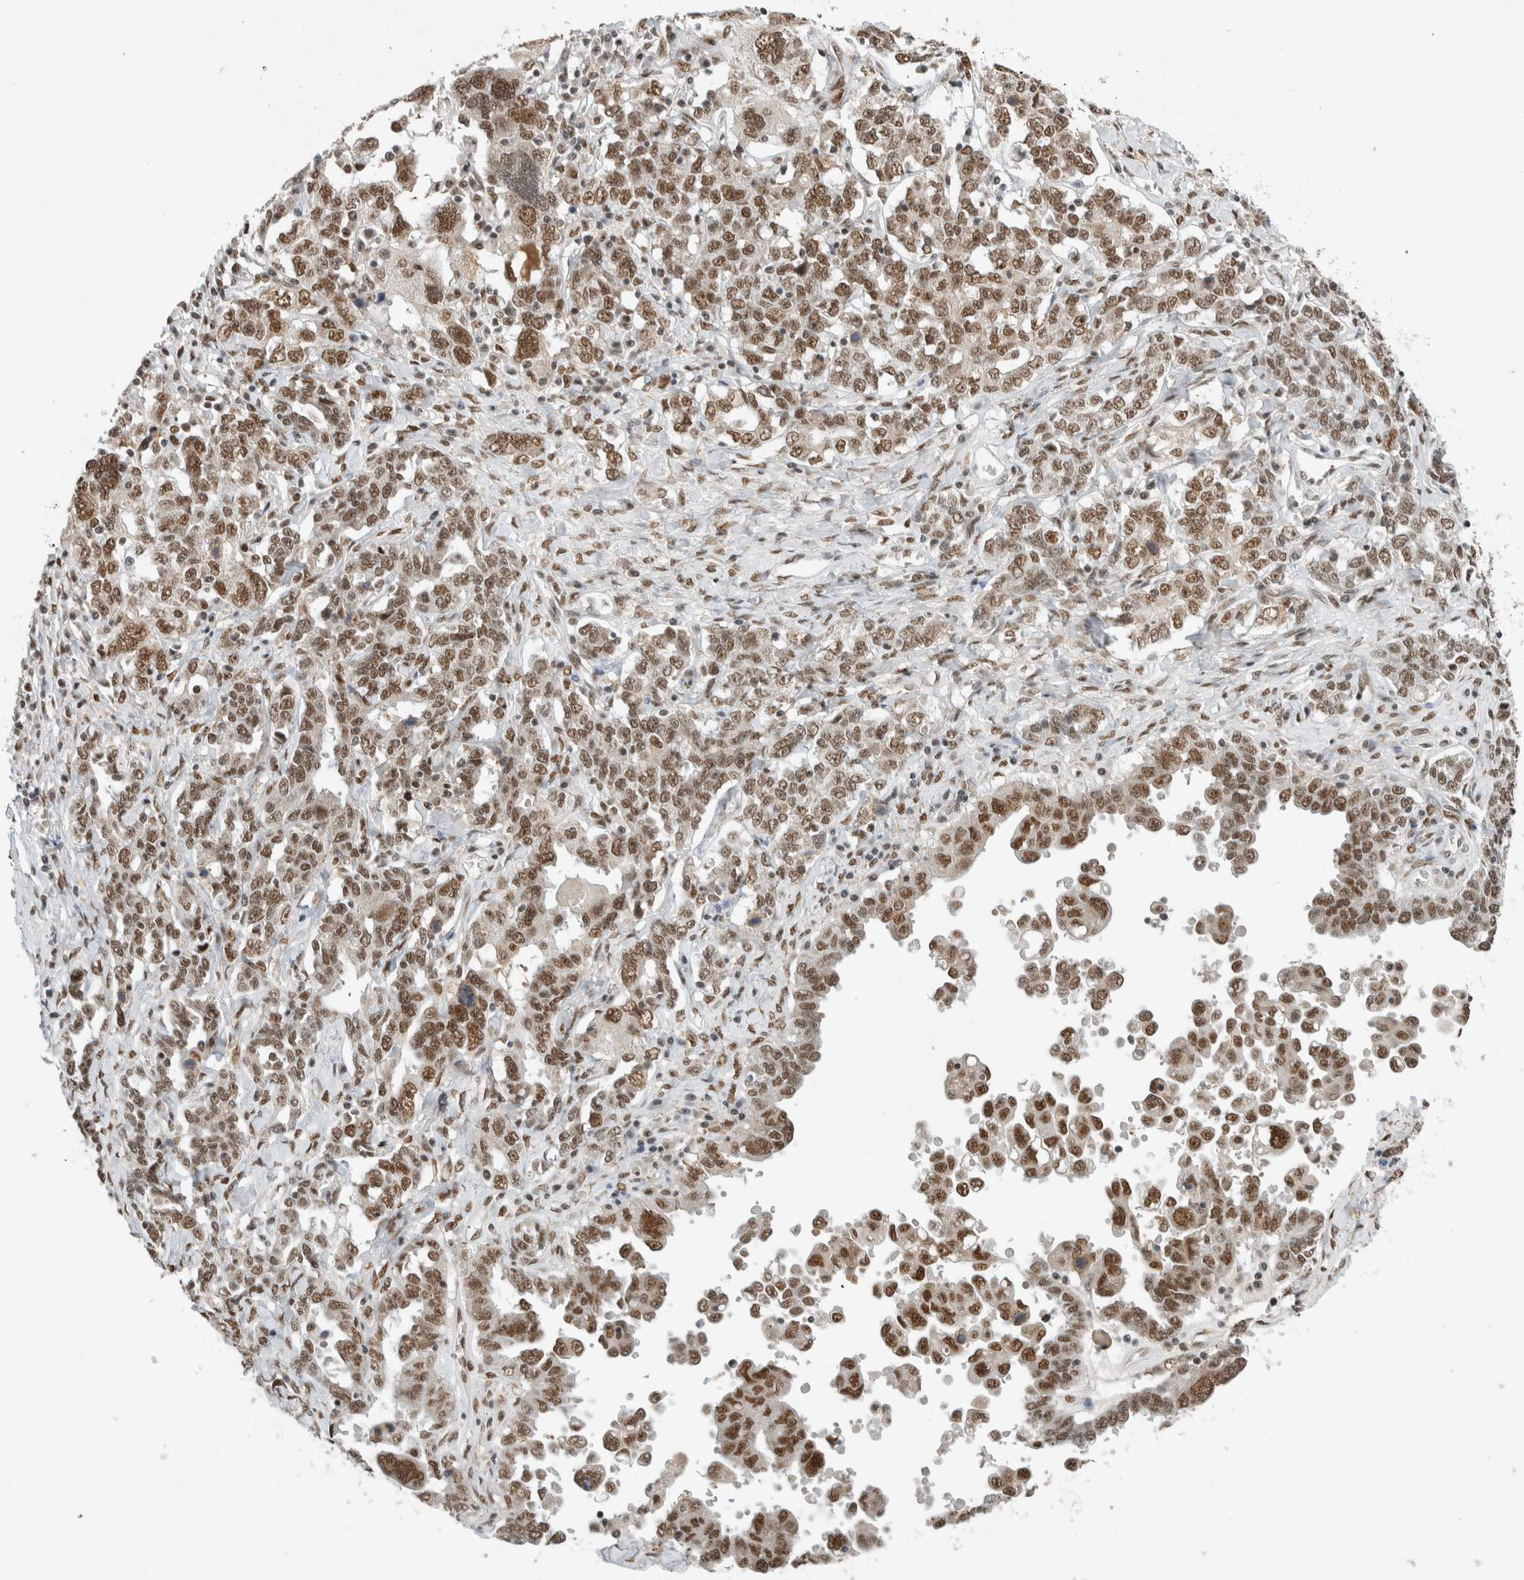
{"staining": {"intensity": "moderate", "quantity": ">75%", "location": "nuclear"}, "tissue": "ovarian cancer", "cell_type": "Tumor cells", "image_type": "cancer", "snomed": [{"axis": "morphology", "description": "Carcinoma, endometroid"}, {"axis": "topography", "description": "Ovary"}], "caption": "DAB (3,3'-diaminobenzidine) immunohistochemical staining of human ovarian endometroid carcinoma displays moderate nuclear protein staining in approximately >75% of tumor cells. The staining was performed using DAB (3,3'-diaminobenzidine), with brown indicating positive protein expression. Nuclei are stained blue with hematoxylin.", "gene": "DDX42", "patient": {"sex": "female", "age": 62}}